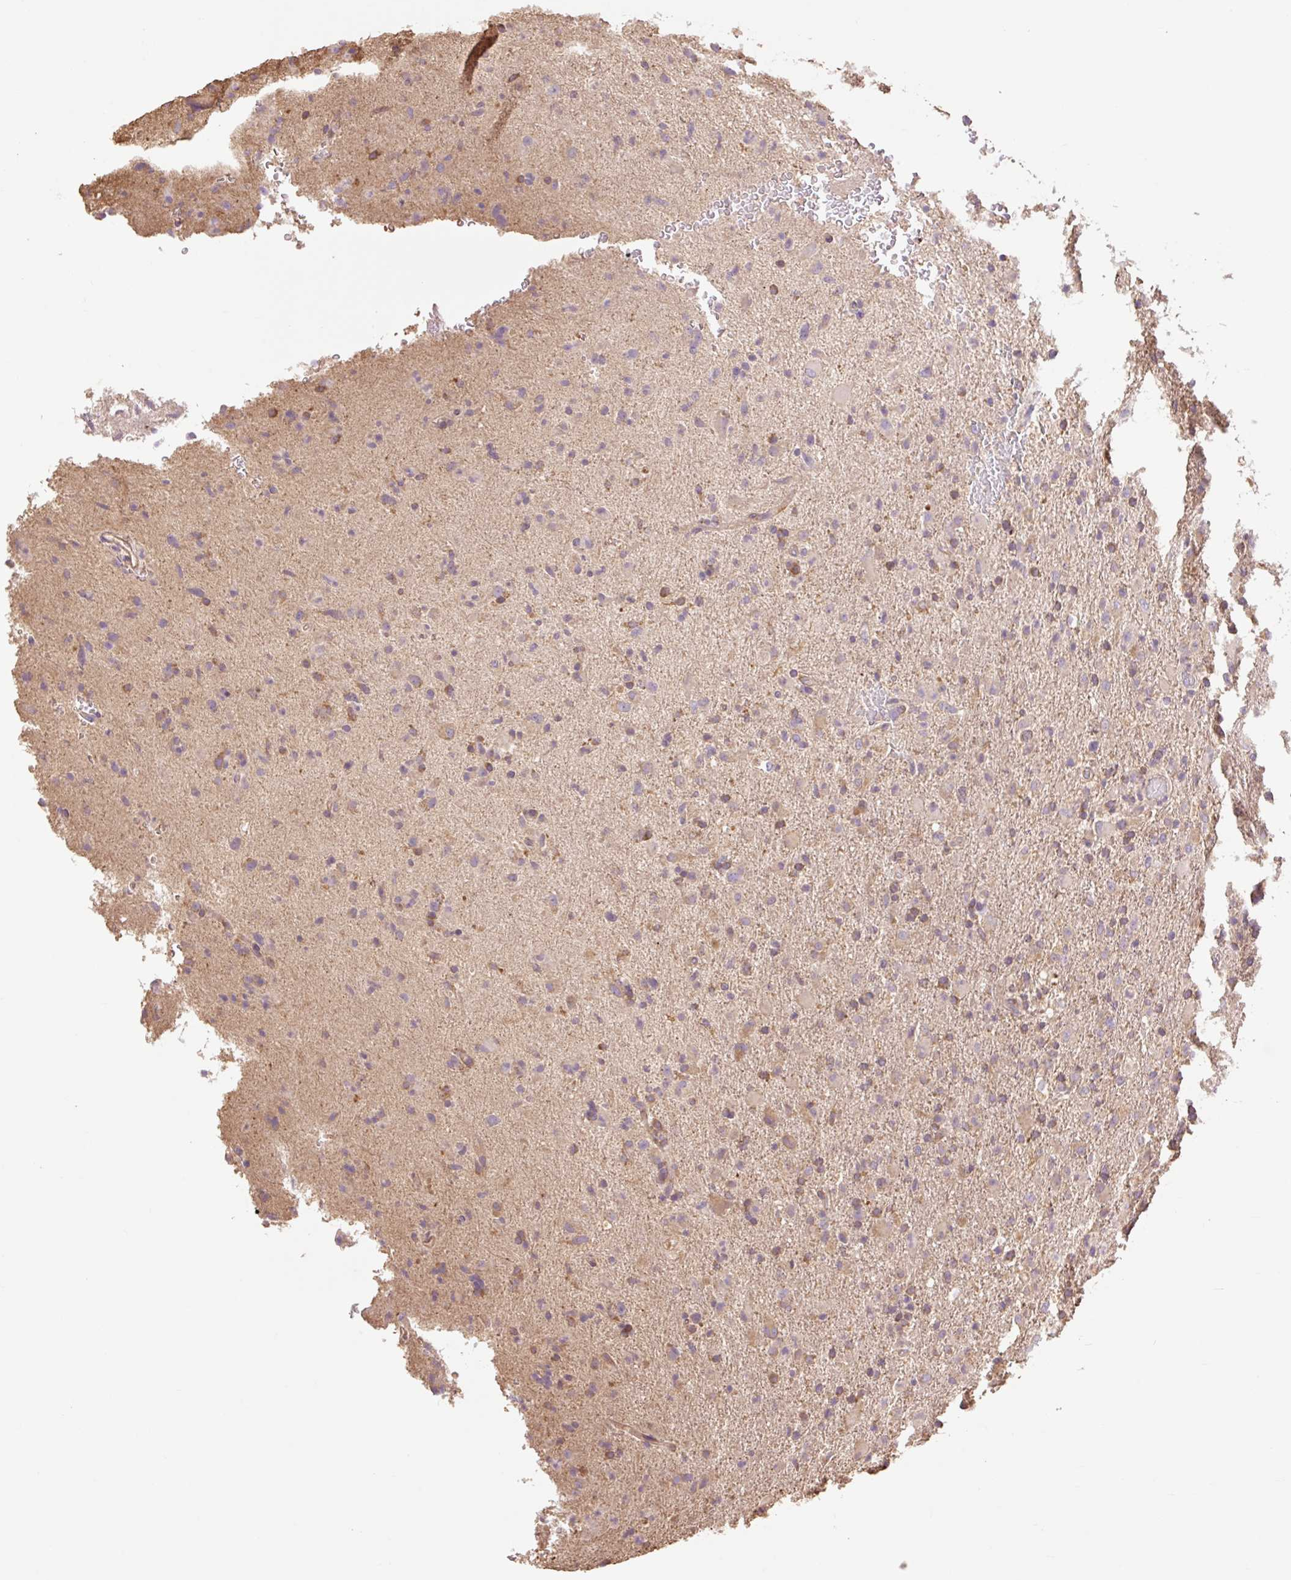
{"staining": {"intensity": "moderate", "quantity": "25%-75%", "location": "cytoplasmic/membranous"}, "tissue": "glioma", "cell_type": "Tumor cells", "image_type": "cancer", "snomed": [{"axis": "morphology", "description": "Glioma, malignant, Low grade"}, {"axis": "topography", "description": "Brain"}], "caption": "A high-resolution histopathology image shows immunohistochemistry (IHC) staining of glioma, which reveals moderate cytoplasmic/membranous positivity in about 25%-75% of tumor cells.", "gene": "DESI1", "patient": {"sex": "male", "age": 65}}